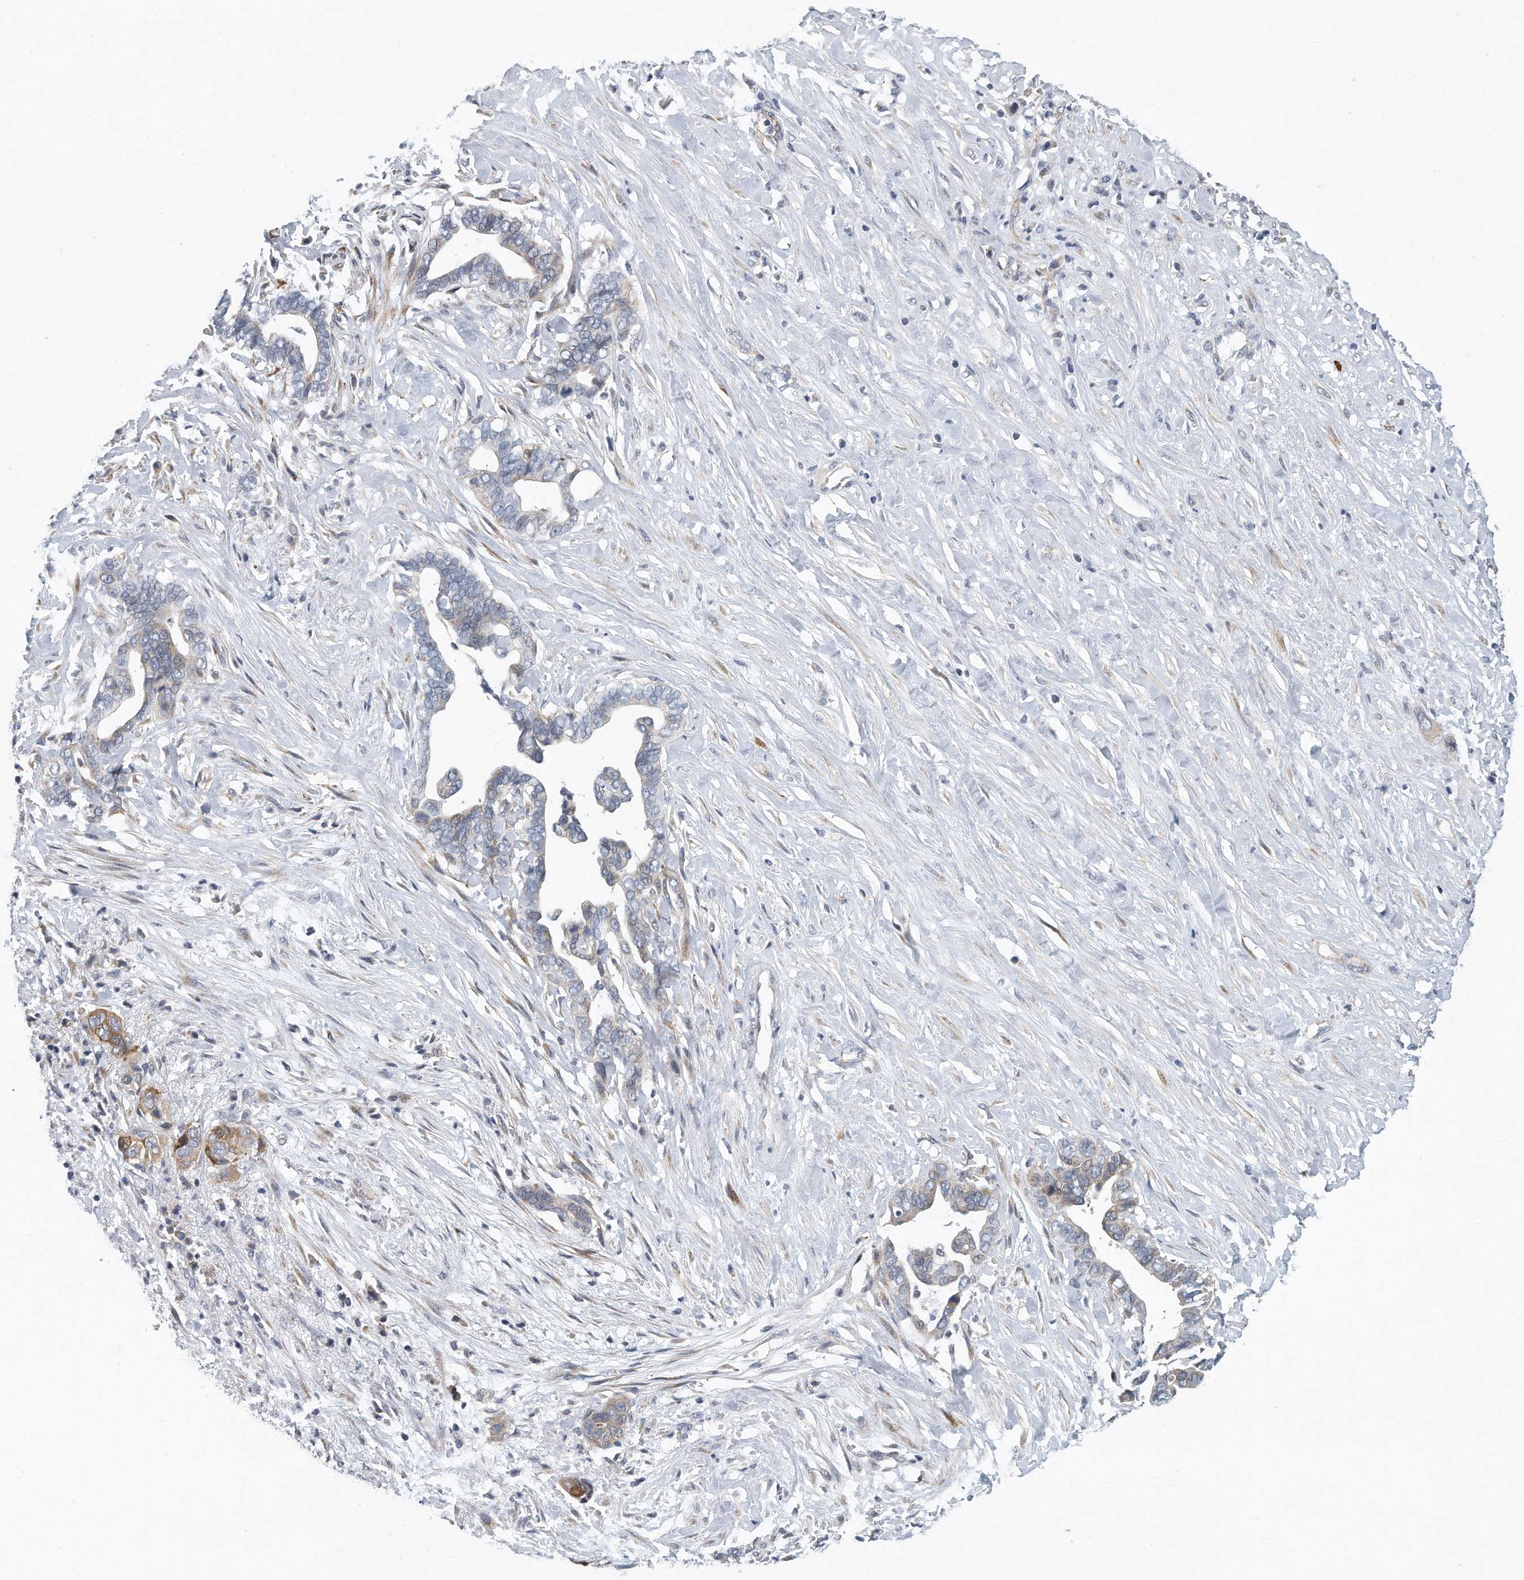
{"staining": {"intensity": "moderate", "quantity": "25%-75%", "location": "cytoplasmic/membranous"}, "tissue": "liver cancer", "cell_type": "Tumor cells", "image_type": "cancer", "snomed": [{"axis": "morphology", "description": "Cholangiocarcinoma"}, {"axis": "topography", "description": "Liver"}], "caption": "IHC of liver cholangiocarcinoma reveals medium levels of moderate cytoplasmic/membranous expression in approximately 25%-75% of tumor cells.", "gene": "VLDLR", "patient": {"sex": "female", "age": 79}}